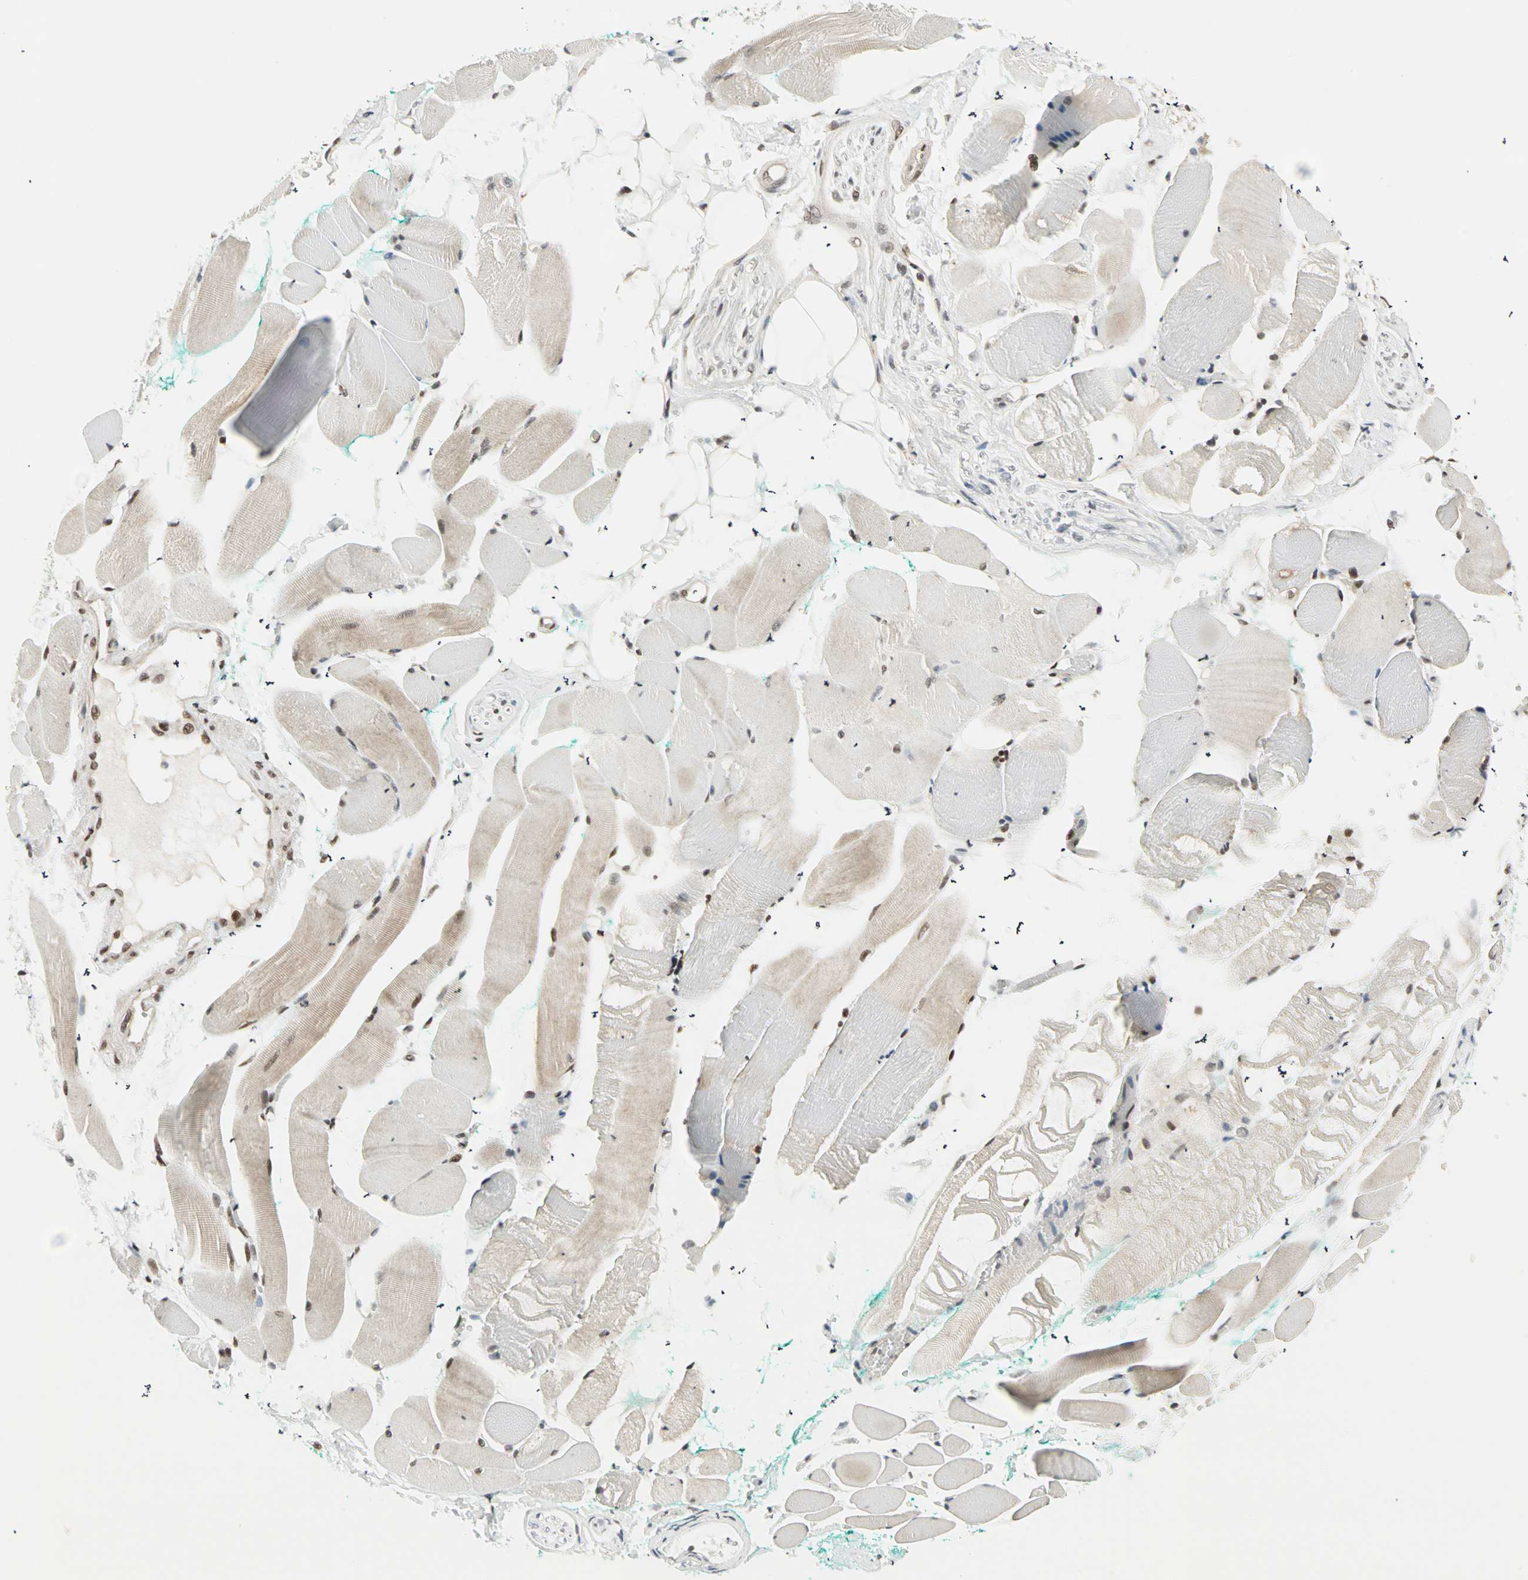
{"staining": {"intensity": "strong", "quantity": "25%-75%", "location": "cytoplasmic/membranous,nuclear"}, "tissue": "skeletal muscle", "cell_type": "Myocytes", "image_type": "normal", "snomed": [{"axis": "morphology", "description": "Normal tissue, NOS"}, {"axis": "topography", "description": "Skeletal muscle"}, {"axis": "topography", "description": "Peripheral nerve tissue"}], "caption": "Immunohistochemical staining of benign skeletal muscle reveals 25%-75% levels of strong cytoplasmic/membranous,nuclear protein positivity in approximately 25%-75% of myocytes.", "gene": "BLM", "patient": {"sex": "female", "age": 84}}